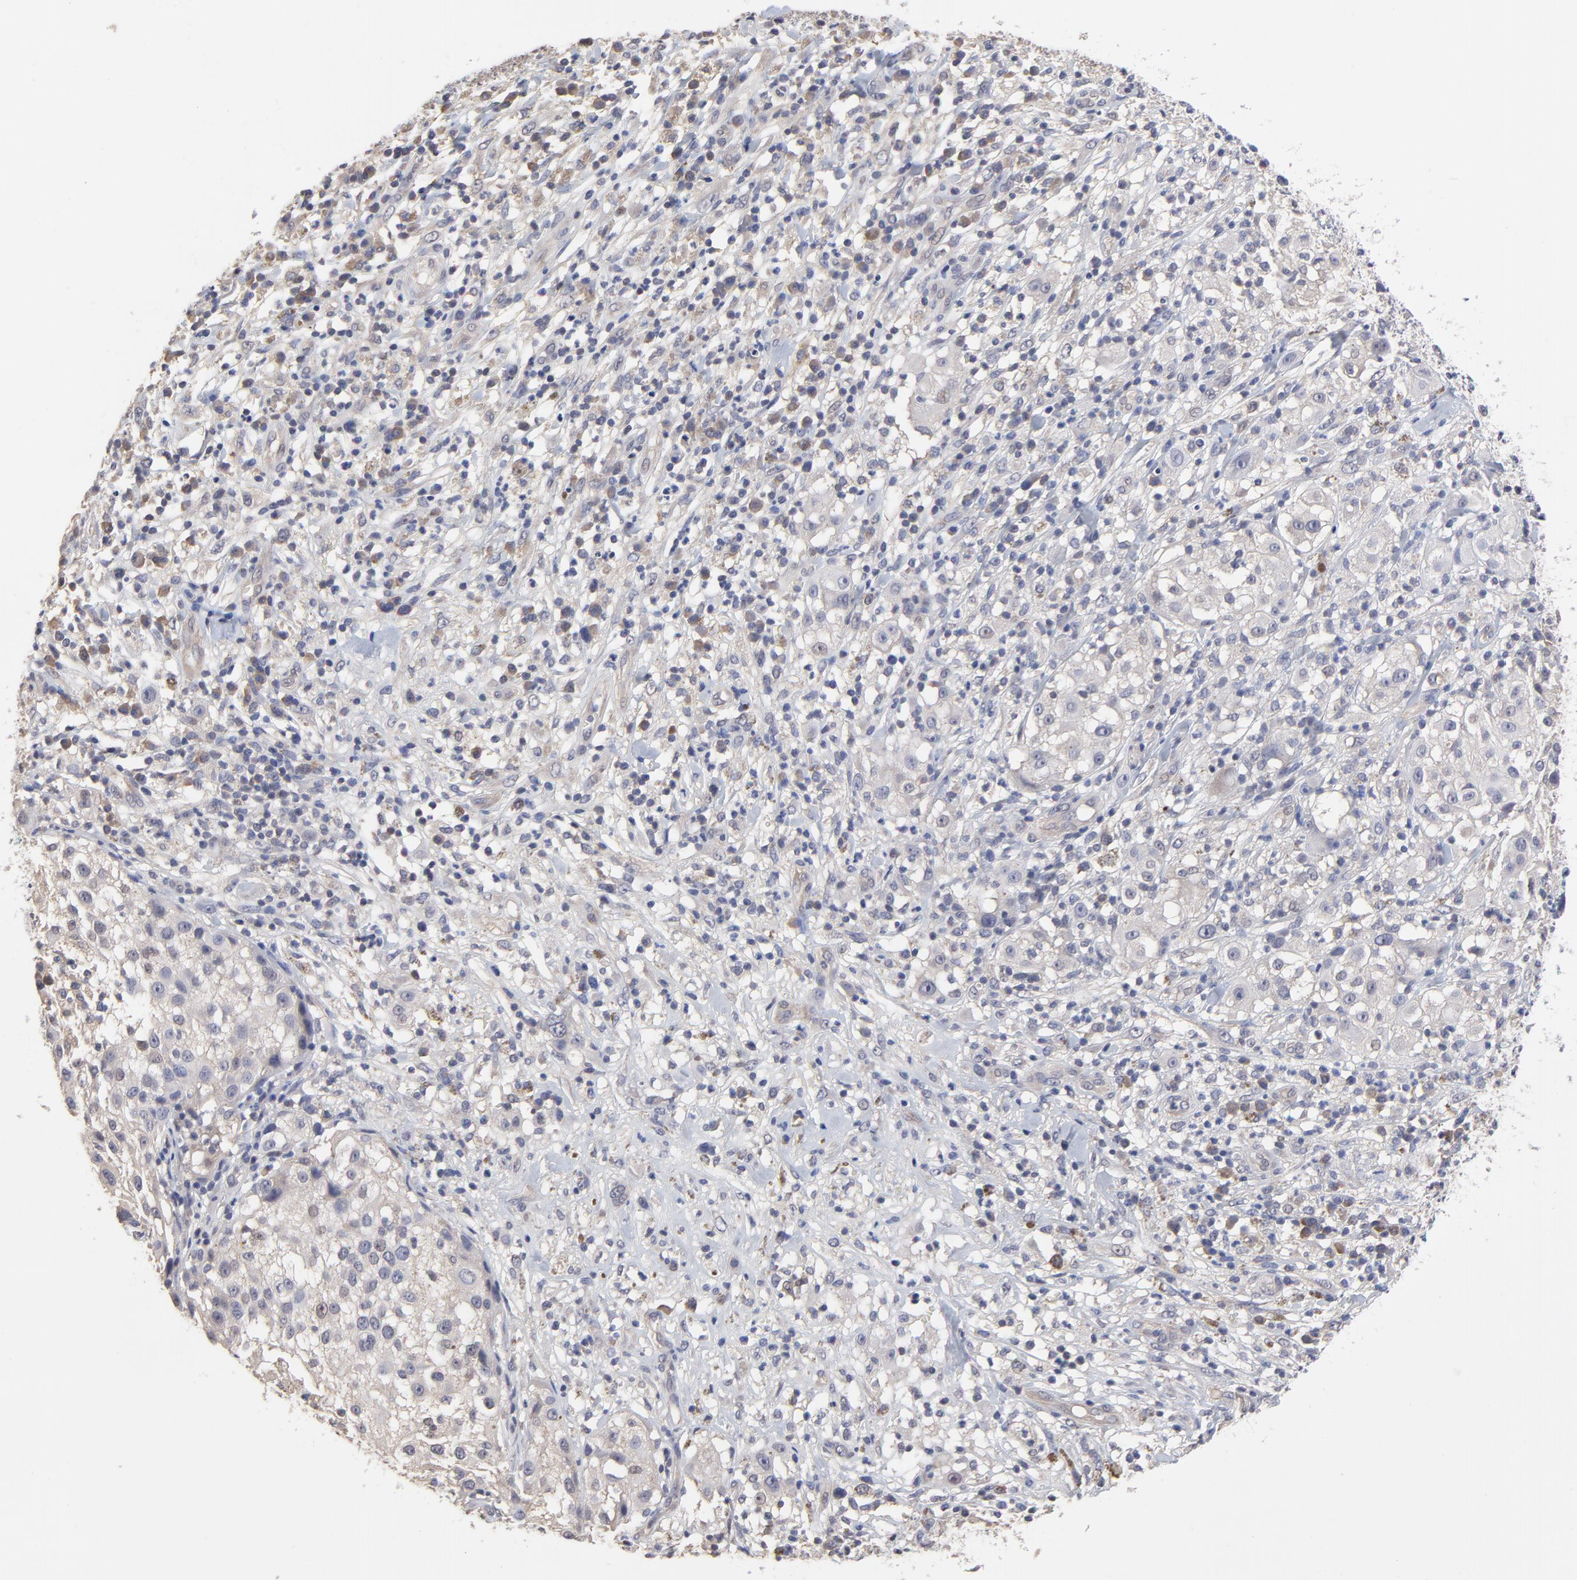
{"staining": {"intensity": "negative", "quantity": "none", "location": "none"}, "tissue": "melanoma", "cell_type": "Tumor cells", "image_type": "cancer", "snomed": [{"axis": "morphology", "description": "Necrosis, NOS"}, {"axis": "morphology", "description": "Malignant melanoma, NOS"}, {"axis": "topography", "description": "Skin"}], "caption": "IHC image of neoplastic tissue: human melanoma stained with DAB demonstrates no significant protein staining in tumor cells.", "gene": "CCT2", "patient": {"sex": "female", "age": 87}}